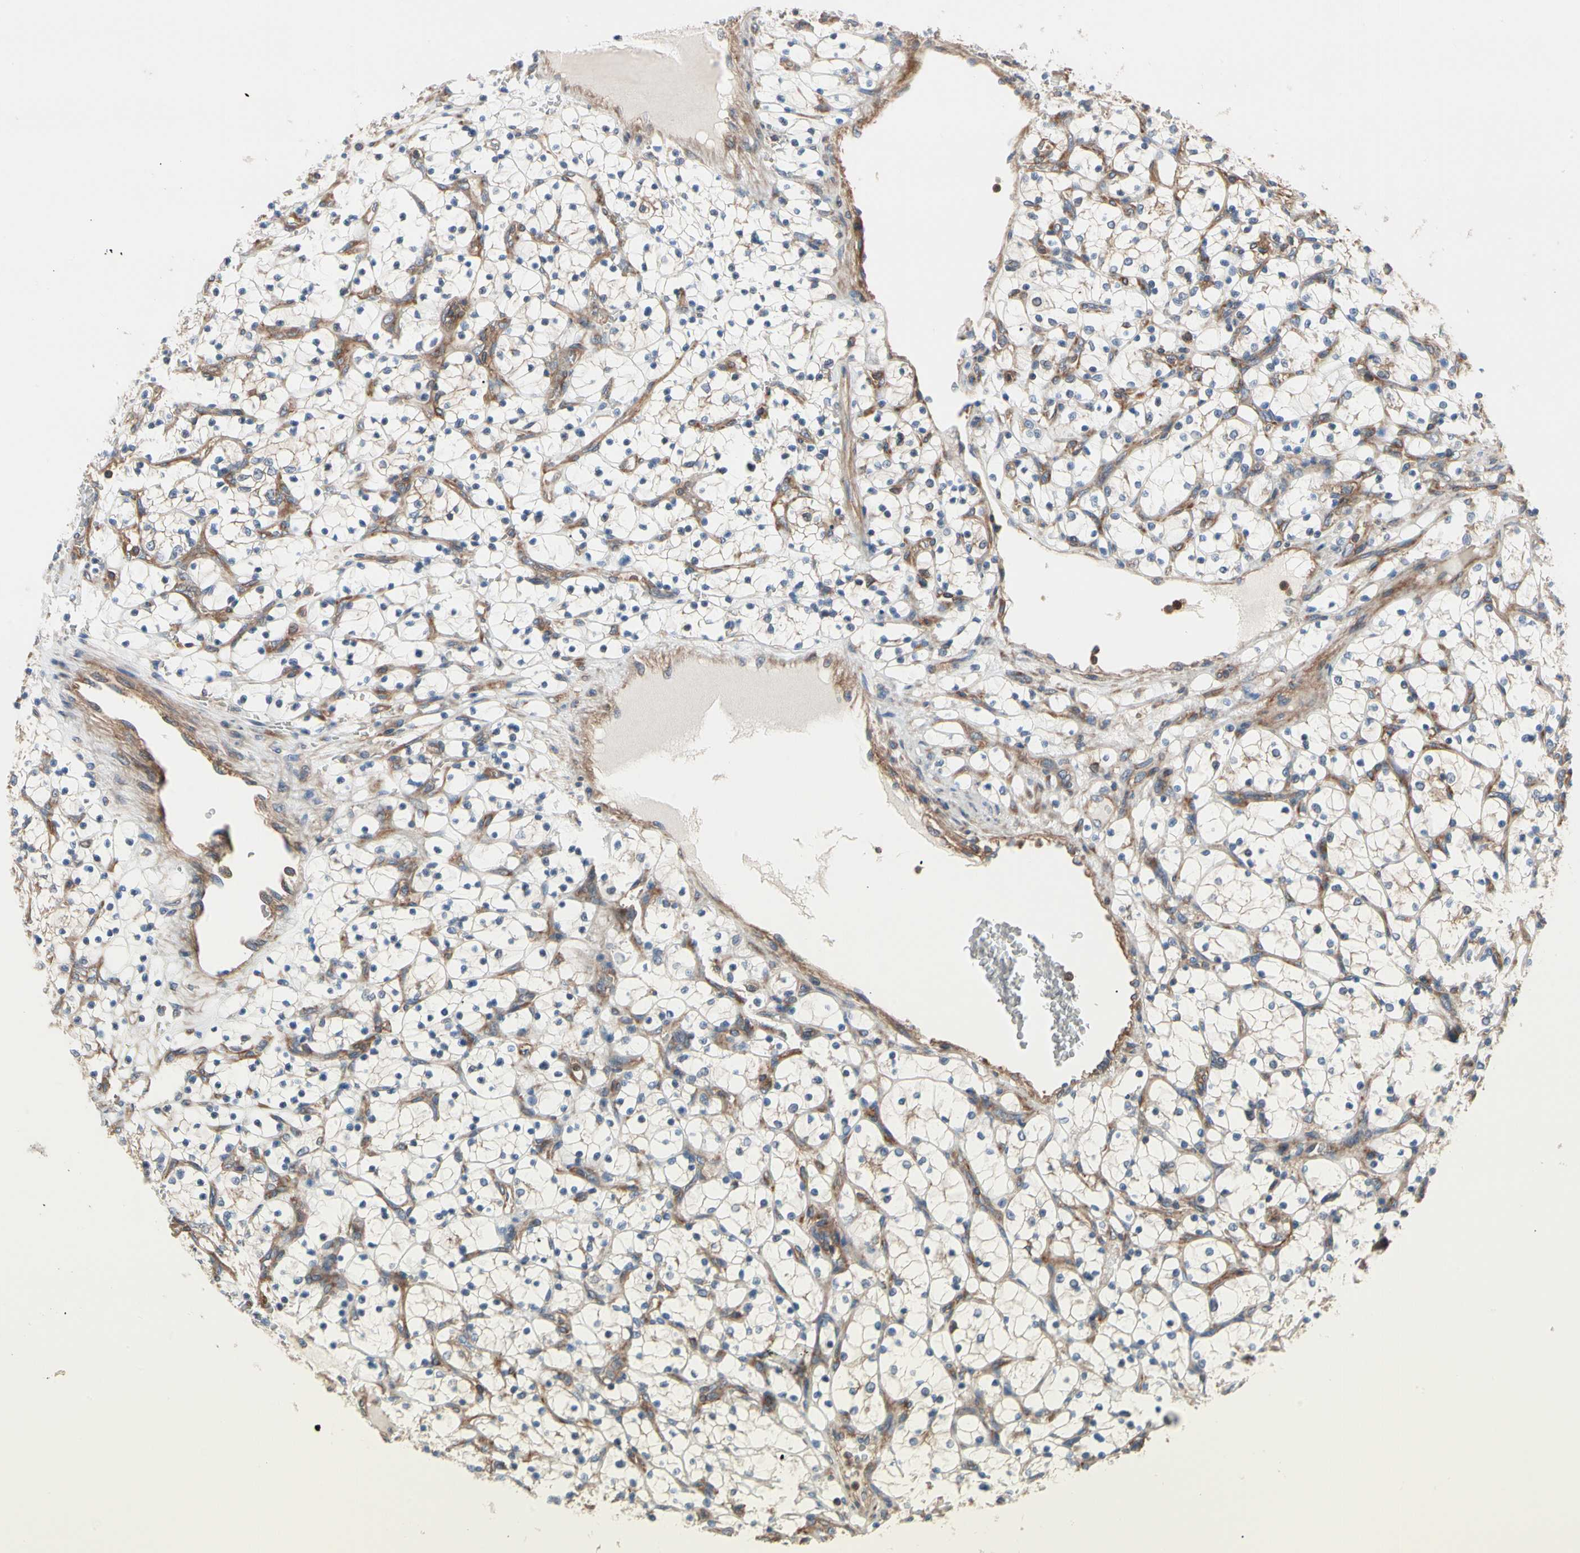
{"staining": {"intensity": "negative", "quantity": "none", "location": "none"}, "tissue": "renal cancer", "cell_type": "Tumor cells", "image_type": "cancer", "snomed": [{"axis": "morphology", "description": "Adenocarcinoma, NOS"}, {"axis": "topography", "description": "Kidney"}], "caption": "This is a photomicrograph of immunohistochemistry (IHC) staining of renal adenocarcinoma, which shows no staining in tumor cells. (Immunohistochemistry (ihc), brightfield microscopy, high magnification).", "gene": "ROCK1", "patient": {"sex": "female", "age": 69}}